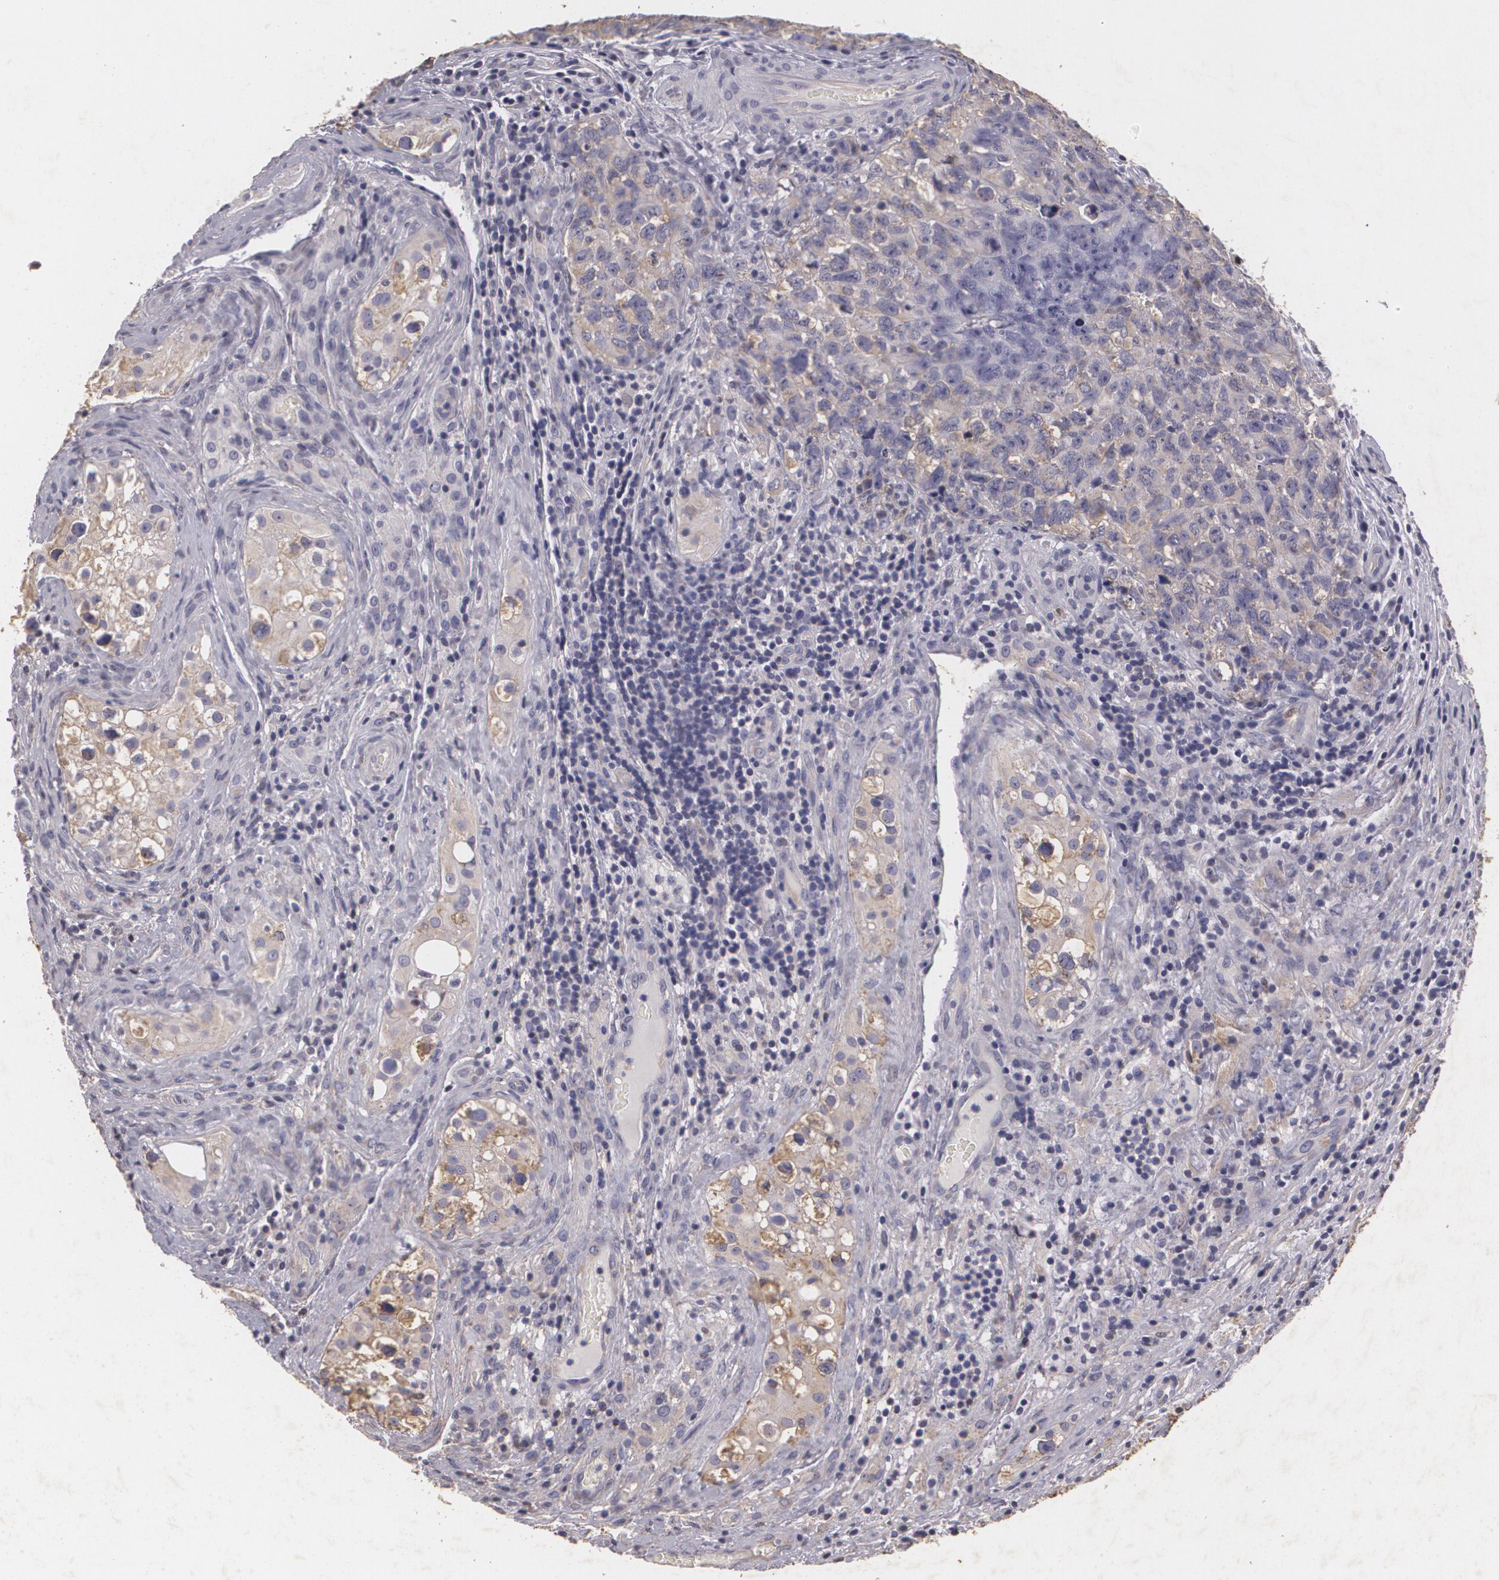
{"staining": {"intensity": "weak", "quantity": ">75%", "location": "cytoplasmic/membranous"}, "tissue": "testis cancer", "cell_type": "Tumor cells", "image_type": "cancer", "snomed": [{"axis": "morphology", "description": "Carcinoma, Embryonal, NOS"}, {"axis": "topography", "description": "Testis"}], "caption": "A photomicrograph of embryonal carcinoma (testis) stained for a protein reveals weak cytoplasmic/membranous brown staining in tumor cells.", "gene": "KCNA4", "patient": {"sex": "male", "age": 31}}